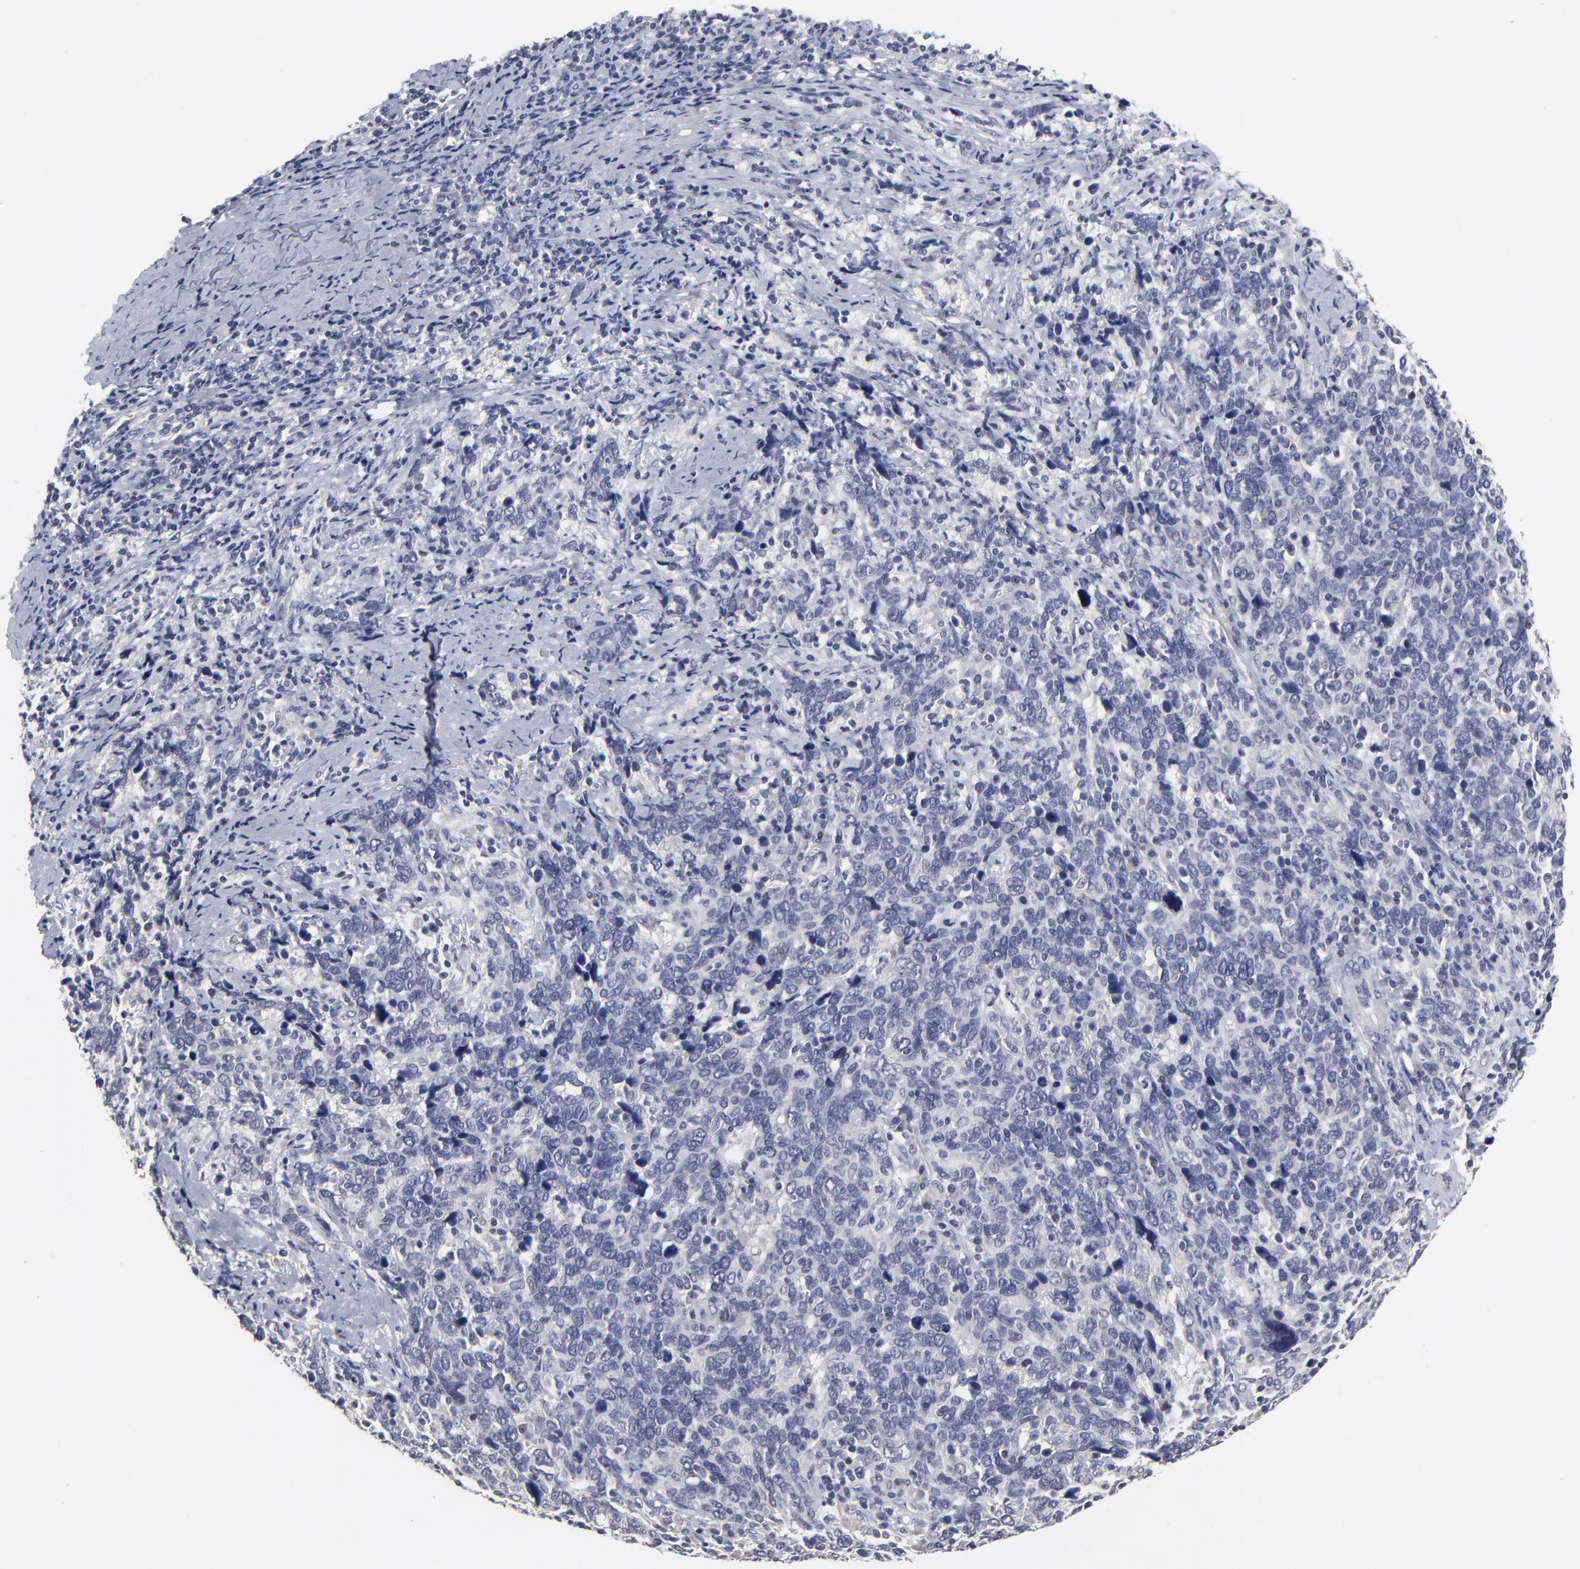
{"staining": {"intensity": "negative", "quantity": "none", "location": "none"}, "tissue": "cervical cancer", "cell_type": "Tumor cells", "image_type": "cancer", "snomed": [{"axis": "morphology", "description": "Squamous cell carcinoma, NOS"}, {"axis": "topography", "description": "Cervix"}], "caption": "A photomicrograph of cervical squamous cell carcinoma stained for a protein shows no brown staining in tumor cells. (Stains: DAB immunohistochemistry (IHC) with hematoxylin counter stain, Microscopy: brightfield microscopy at high magnification).", "gene": "MAGEA10", "patient": {"sex": "female", "age": 41}}